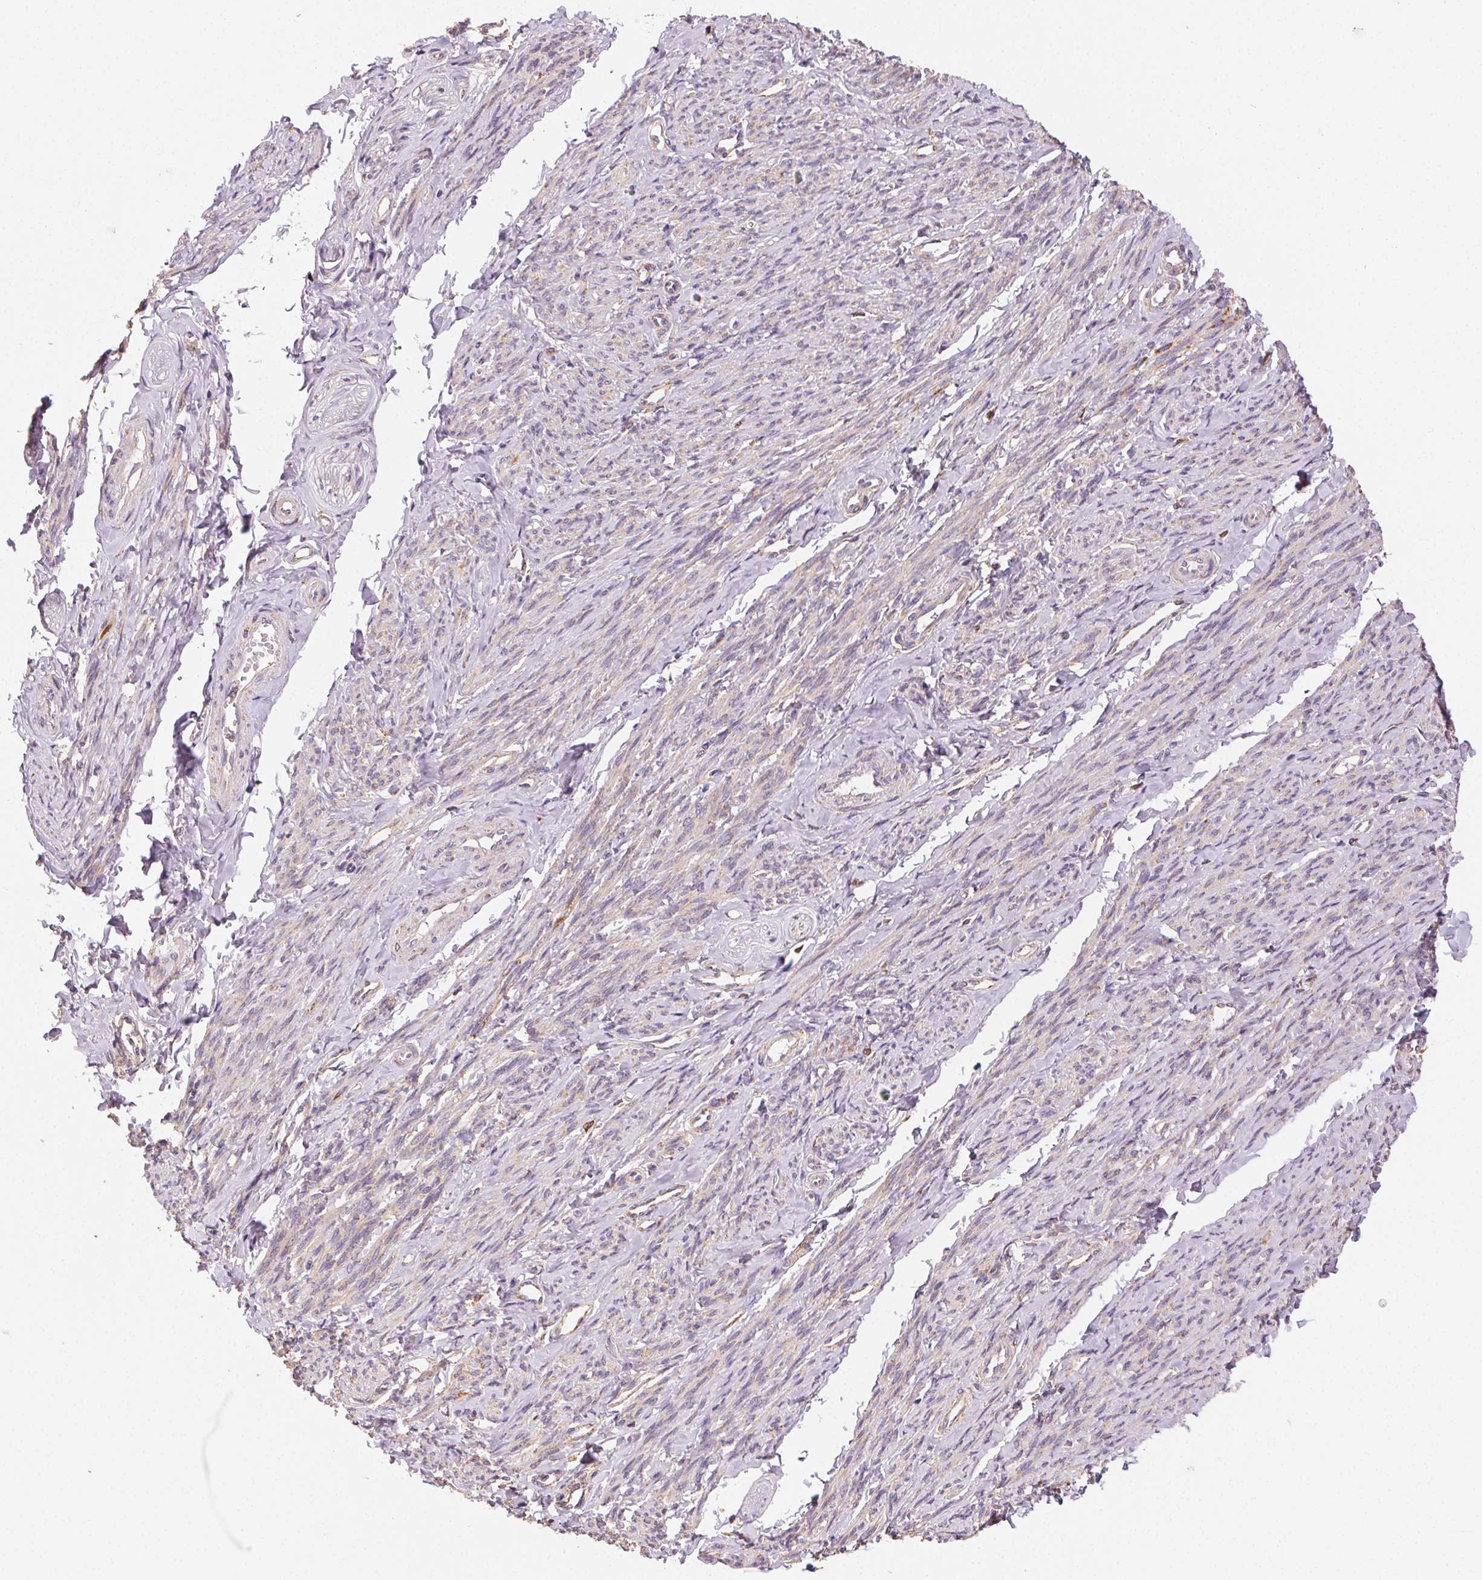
{"staining": {"intensity": "weak", "quantity": "25%-75%", "location": "cytoplasmic/membranous"}, "tissue": "smooth muscle", "cell_type": "Smooth muscle cells", "image_type": "normal", "snomed": [{"axis": "morphology", "description": "Normal tissue, NOS"}, {"axis": "topography", "description": "Smooth muscle"}], "caption": "The micrograph displays immunohistochemical staining of unremarkable smooth muscle. There is weak cytoplasmic/membranous staining is identified in approximately 25%-75% of smooth muscle cells. The staining is performed using DAB brown chromogen to label protein expression. The nuclei are counter-stained blue using hematoxylin.", "gene": "FNBP1L", "patient": {"sex": "female", "age": 65}}